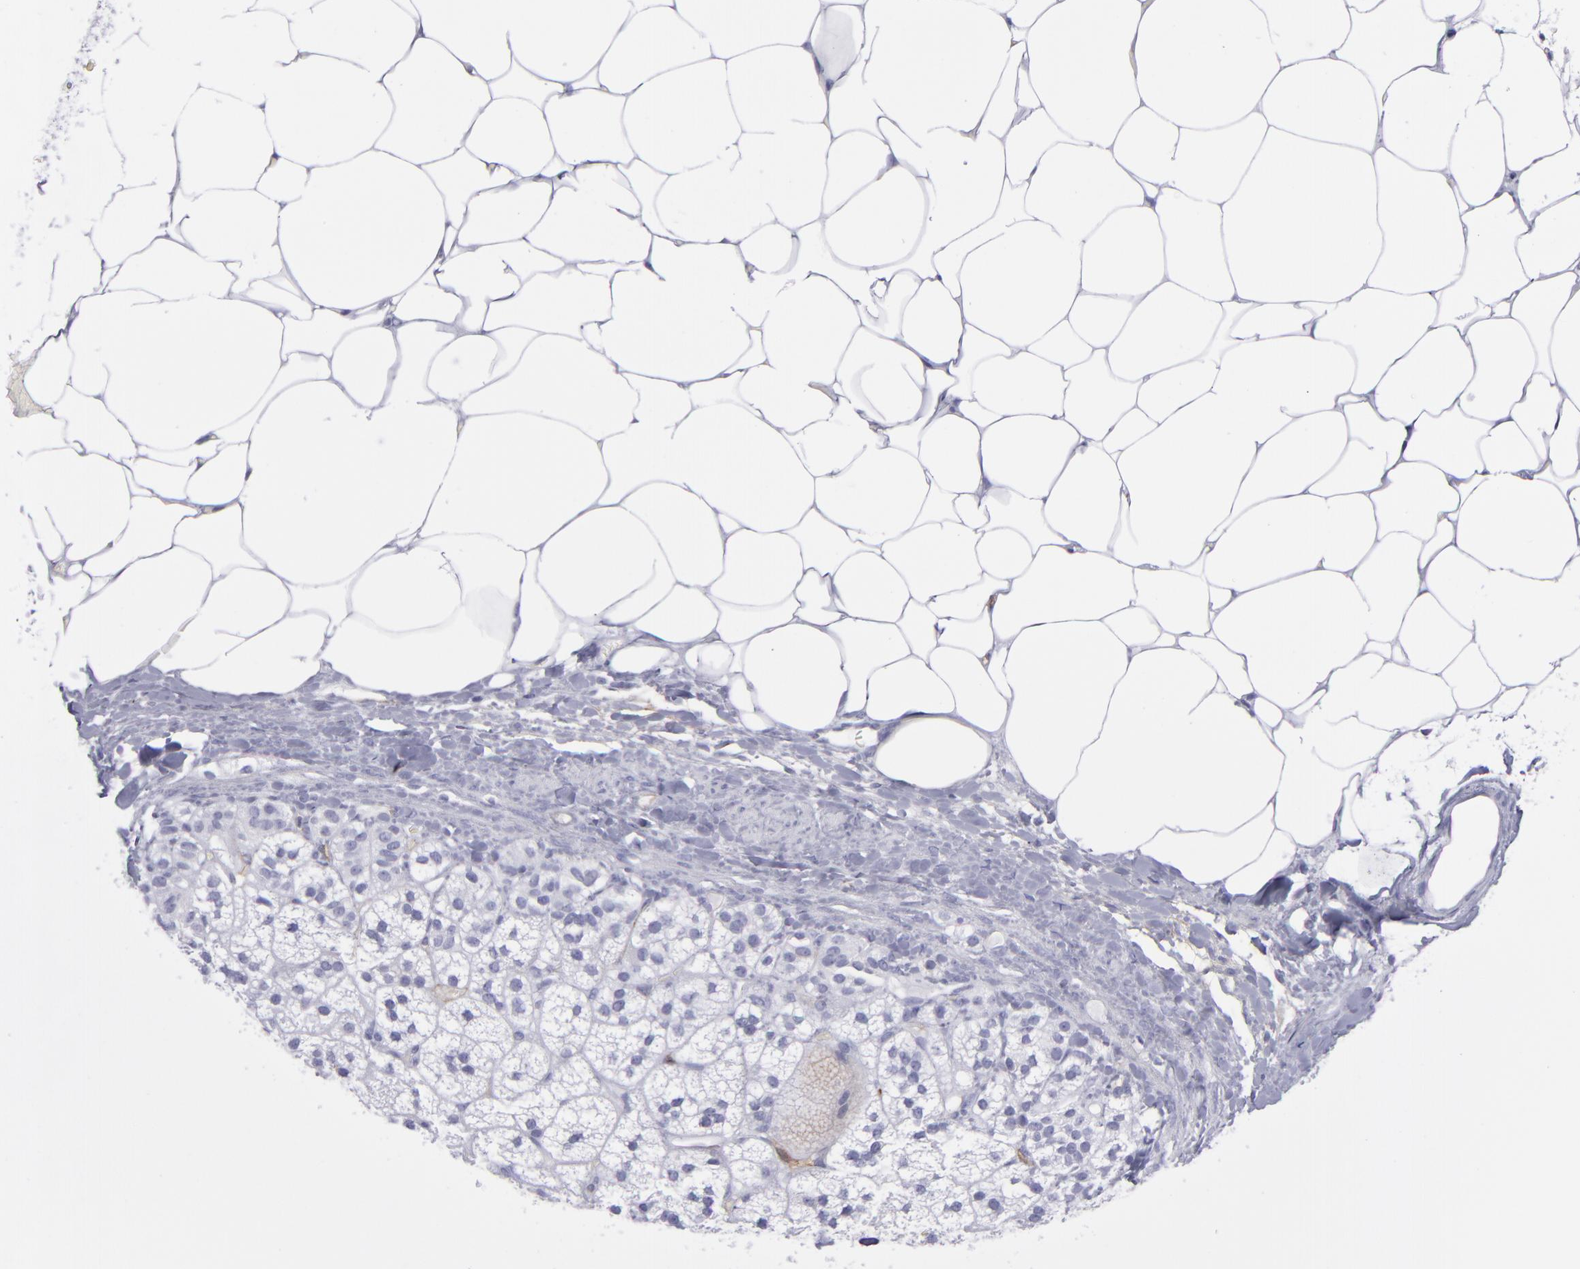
{"staining": {"intensity": "negative", "quantity": "none", "location": "none"}, "tissue": "adrenal gland", "cell_type": "Glandular cells", "image_type": "normal", "snomed": [{"axis": "morphology", "description": "Normal tissue, NOS"}, {"axis": "topography", "description": "Adrenal gland"}], "caption": "Glandular cells show no significant protein staining in unremarkable adrenal gland. (Brightfield microscopy of DAB immunohistochemistry at high magnification).", "gene": "ACE", "patient": {"sex": "male", "age": 35}}